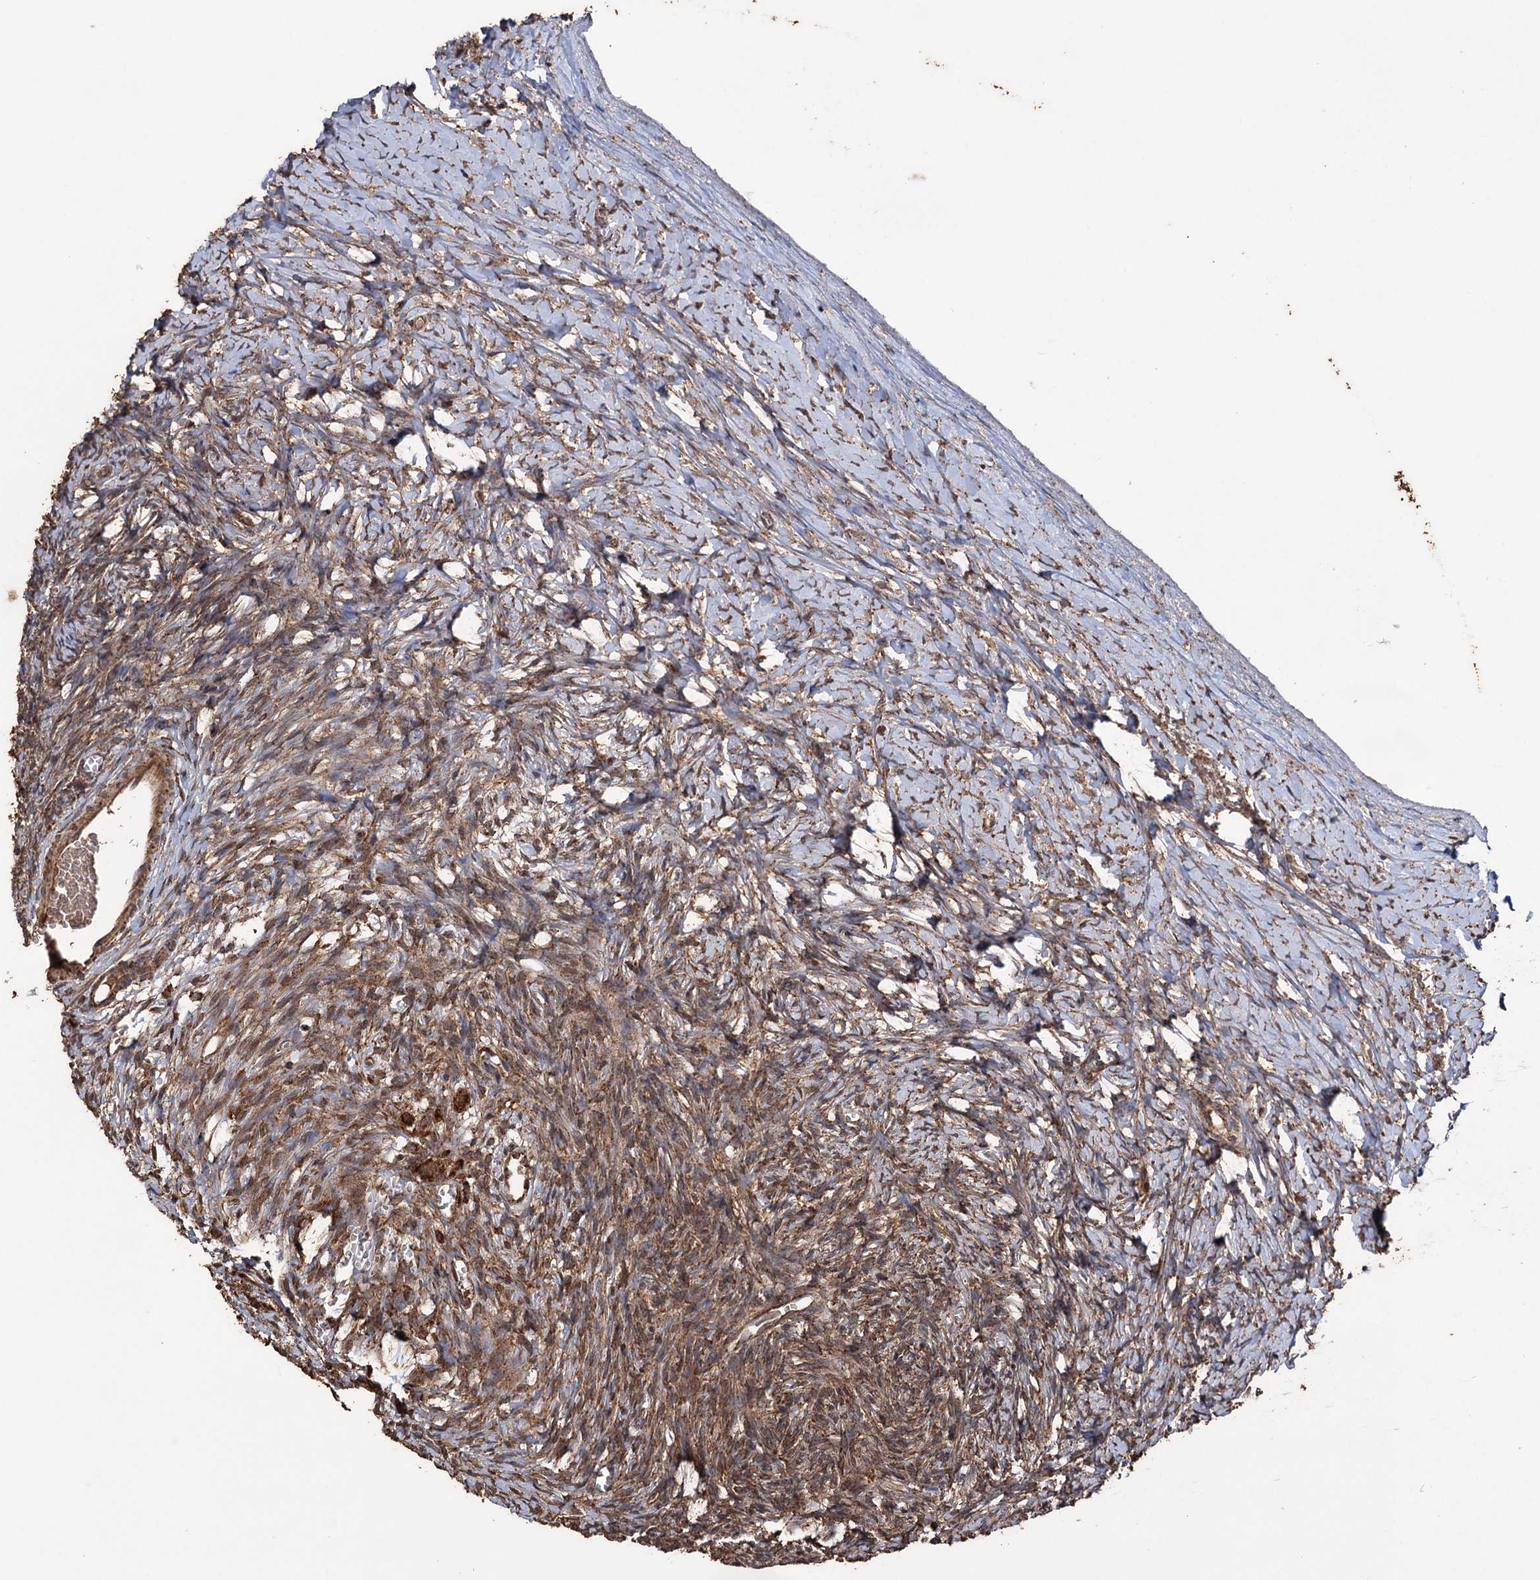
{"staining": {"intensity": "moderate", "quantity": ">75%", "location": "cytoplasmic/membranous"}, "tissue": "ovary", "cell_type": "Ovarian stroma cells", "image_type": "normal", "snomed": [{"axis": "morphology", "description": "Normal tissue, NOS"}, {"axis": "morphology", "description": "Developmental malformation"}, {"axis": "topography", "description": "Ovary"}], "caption": "Ovarian stroma cells reveal medium levels of moderate cytoplasmic/membranous positivity in about >75% of cells in benign ovary.", "gene": "IPO4", "patient": {"sex": "female", "age": 39}}